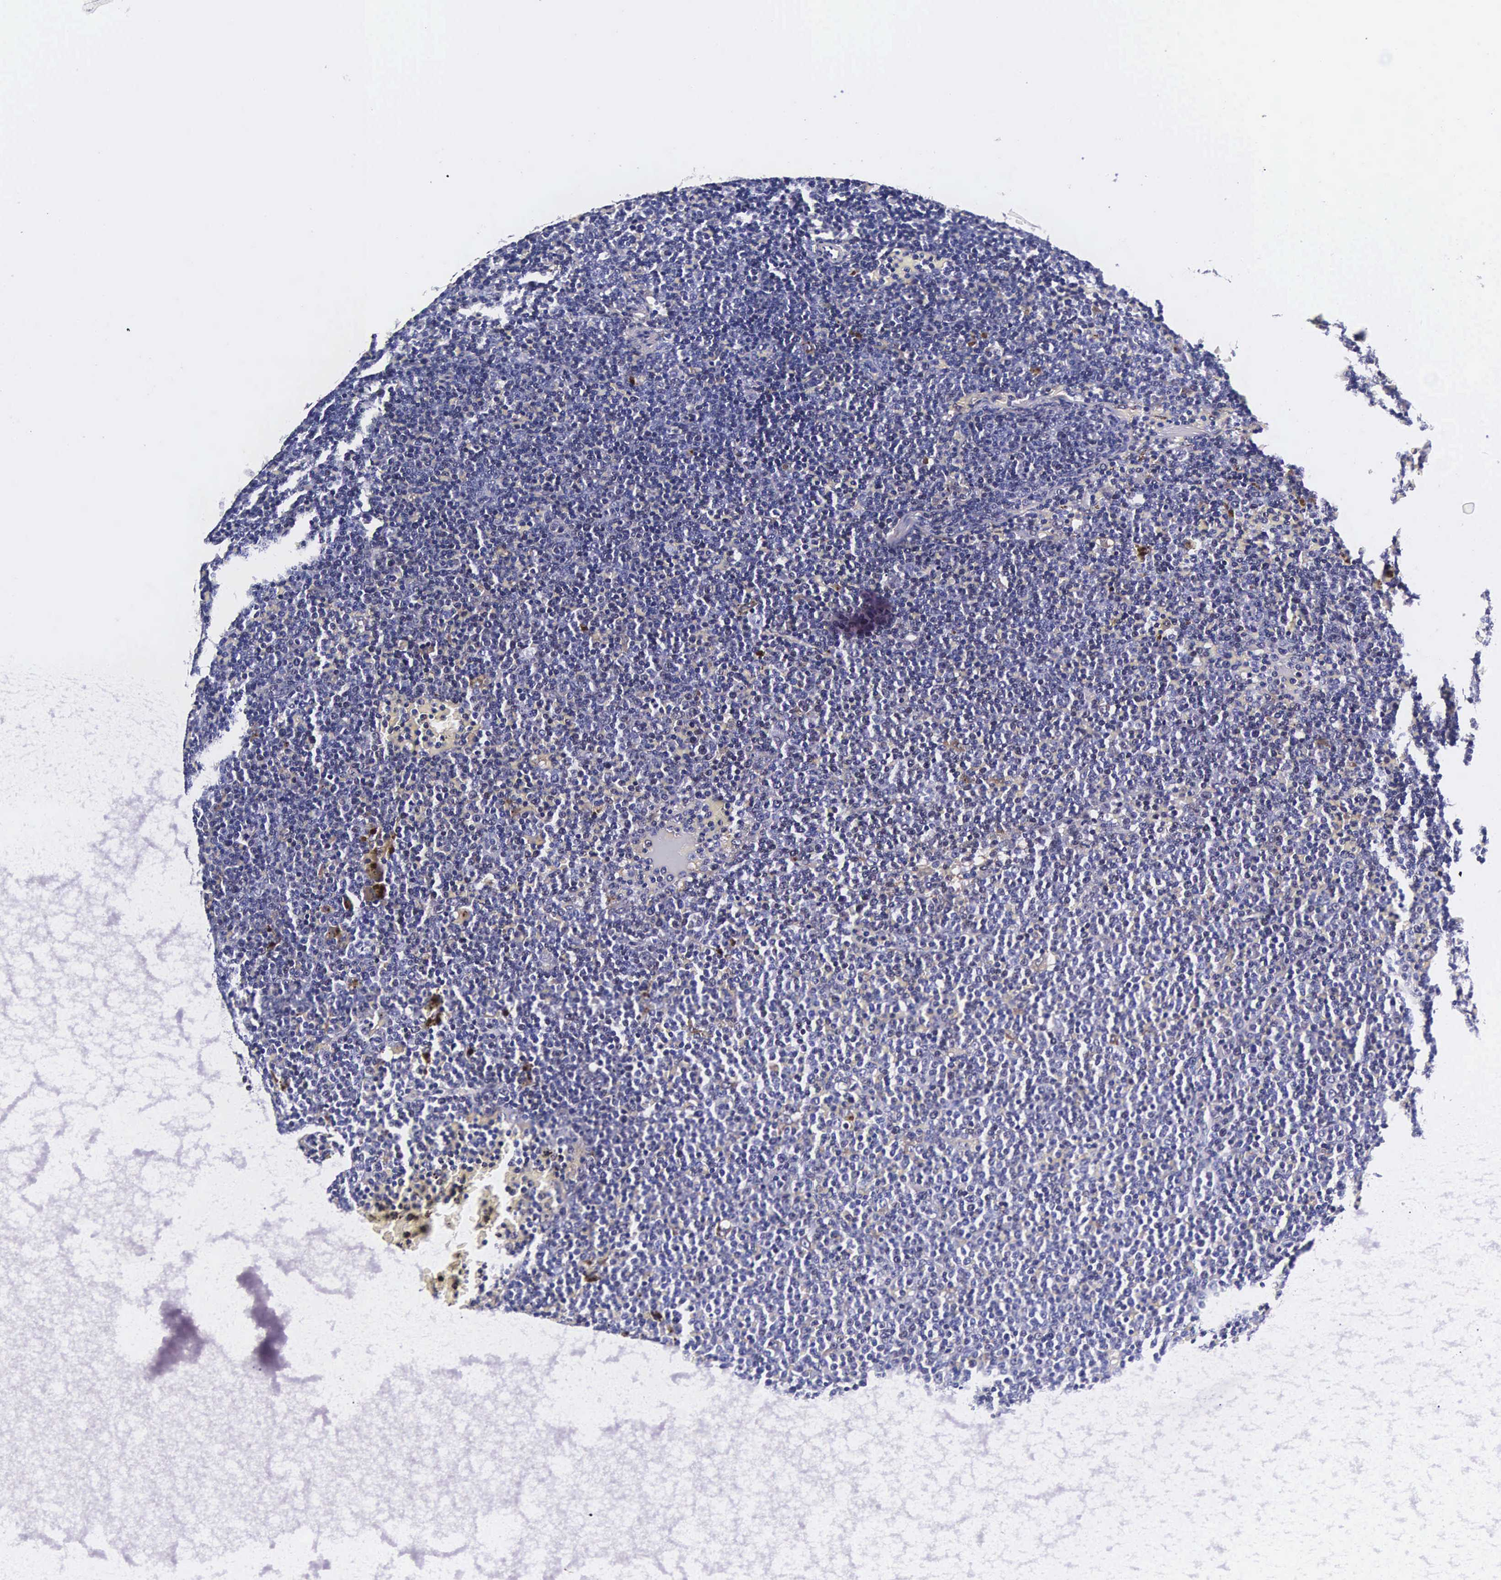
{"staining": {"intensity": "weak", "quantity": "<25%", "location": "cytoplasmic/membranous,nuclear"}, "tissue": "lymphoma", "cell_type": "Tumor cells", "image_type": "cancer", "snomed": [{"axis": "morphology", "description": "Malignant lymphoma, non-Hodgkin's type, Low grade"}, {"axis": "topography", "description": "Lymph node"}], "caption": "This is a image of IHC staining of malignant lymphoma, non-Hodgkin's type (low-grade), which shows no expression in tumor cells.", "gene": "TECPR2", "patient": {"sex": "male", "age": 50}}